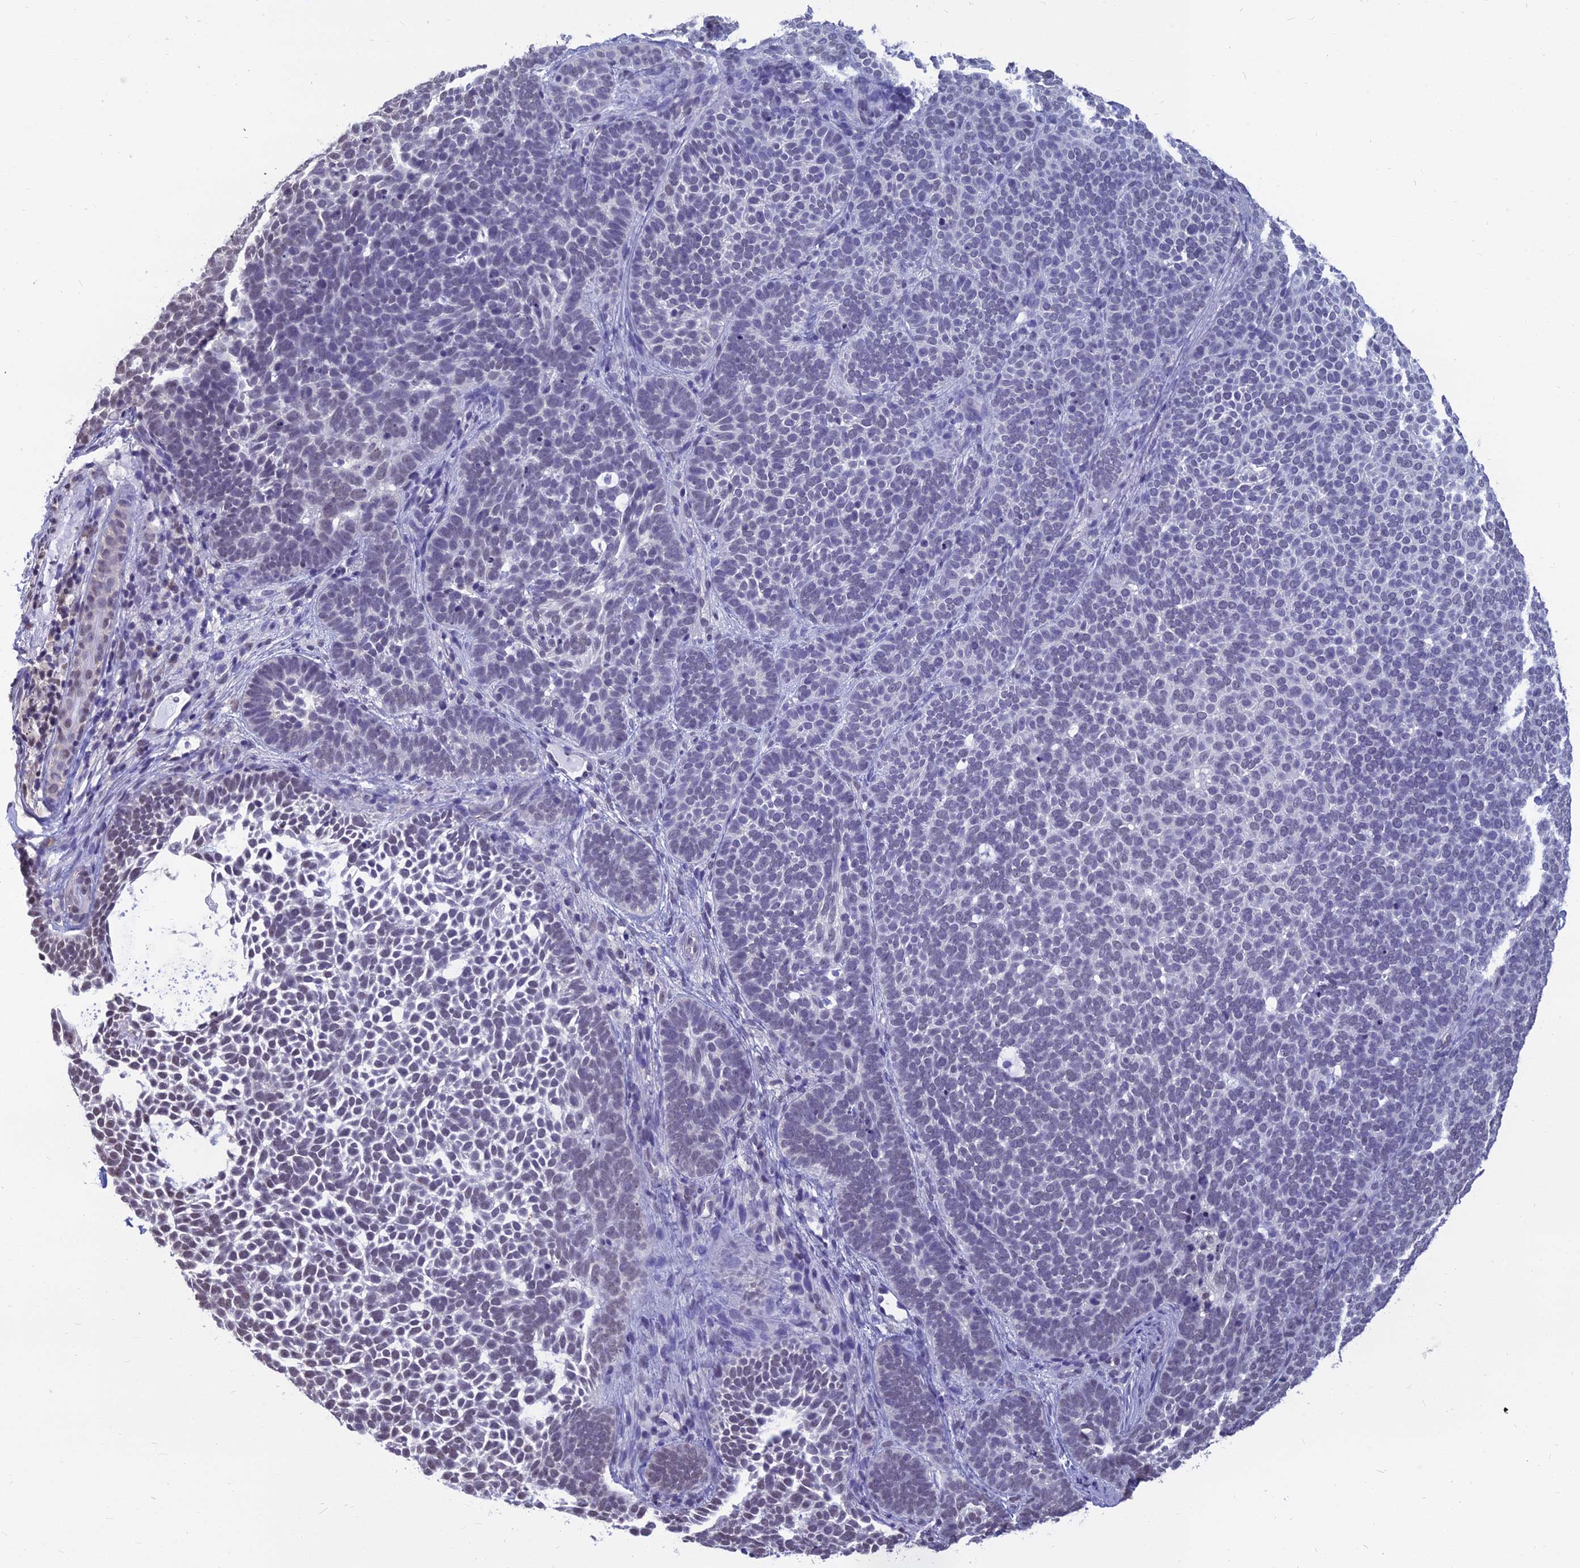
{"staining": {"intensity": "negative", "quantity": "none", "location": "none"}, "tissue": "skin cancer", "cell_type": "Tumor cells", "image_type": "cancer", "snomed": [{"axis": "morphology", "description": "Basal cell carcinoma"}, {"axis": "topography", "description": "Skin"}], "caption": "This is a micrograph of IHC staining of basal cell carcinoma (skin), which shows no expression in tumor cells. (DAB immunohistochemistry, high magnification).", "gene": "SRSF7", "patient": {"sex": "female", "age": 77}}